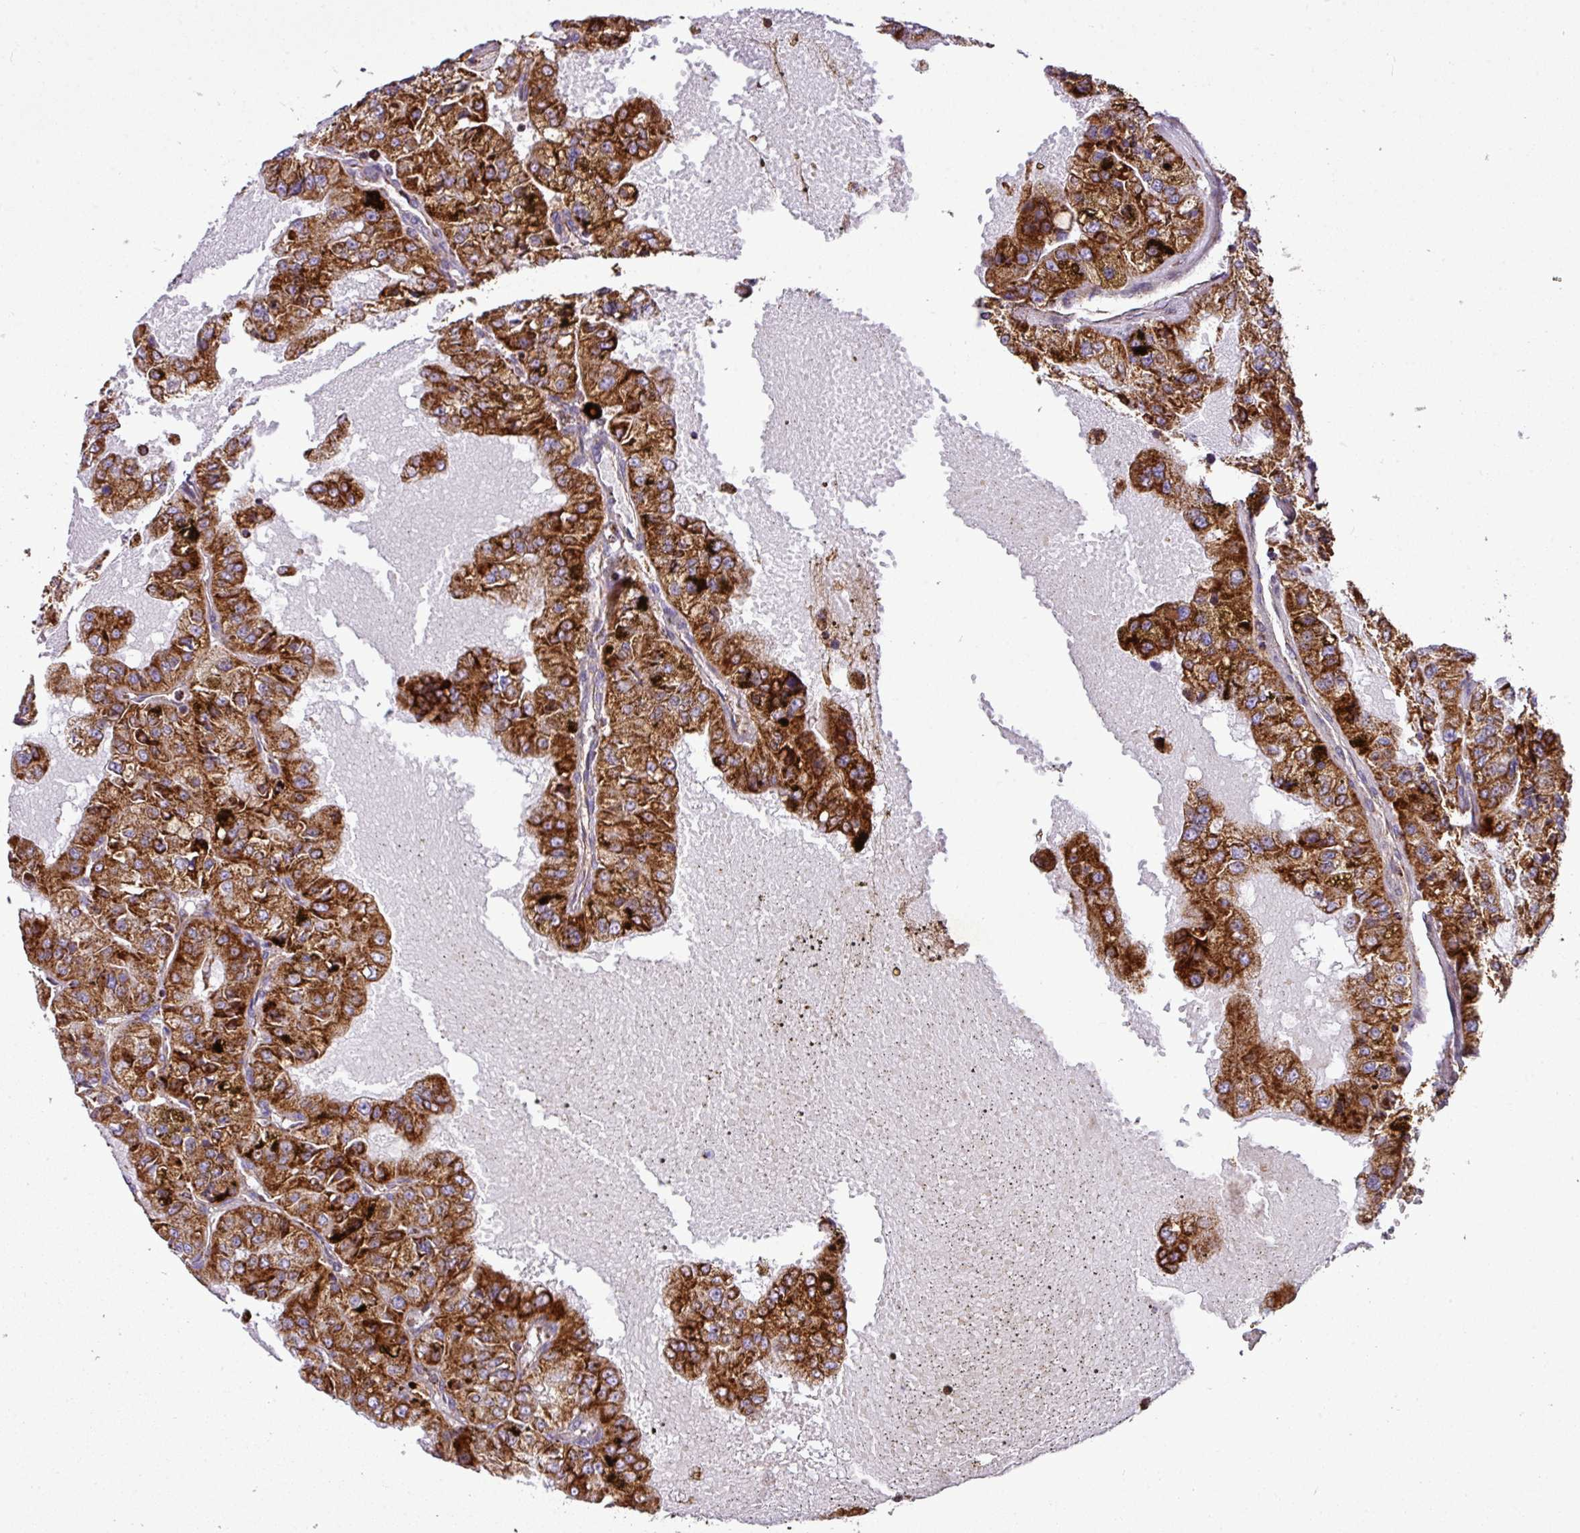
{"staining": {"intensity": "strong", "quantity": ">75%", "location": "cytoplasmic/membranous"}, "tissue": "renal cancer", "cell_type": "Tumor cells", "image_type": "cancer", "snomed": [{"axis": "morphology", "description": "Adenocarcinoma, NOS"}, {"axis": "topography", "description": "Kidney"}], "caption": "This is a photomicrograph of IHC staining of renal adenocarcinoma, which shows strong positivity in the cytoplasmic/membranous of tumor cells.", "gene": "ZNF569", "patient": {"sex": "female", "age": 63}}